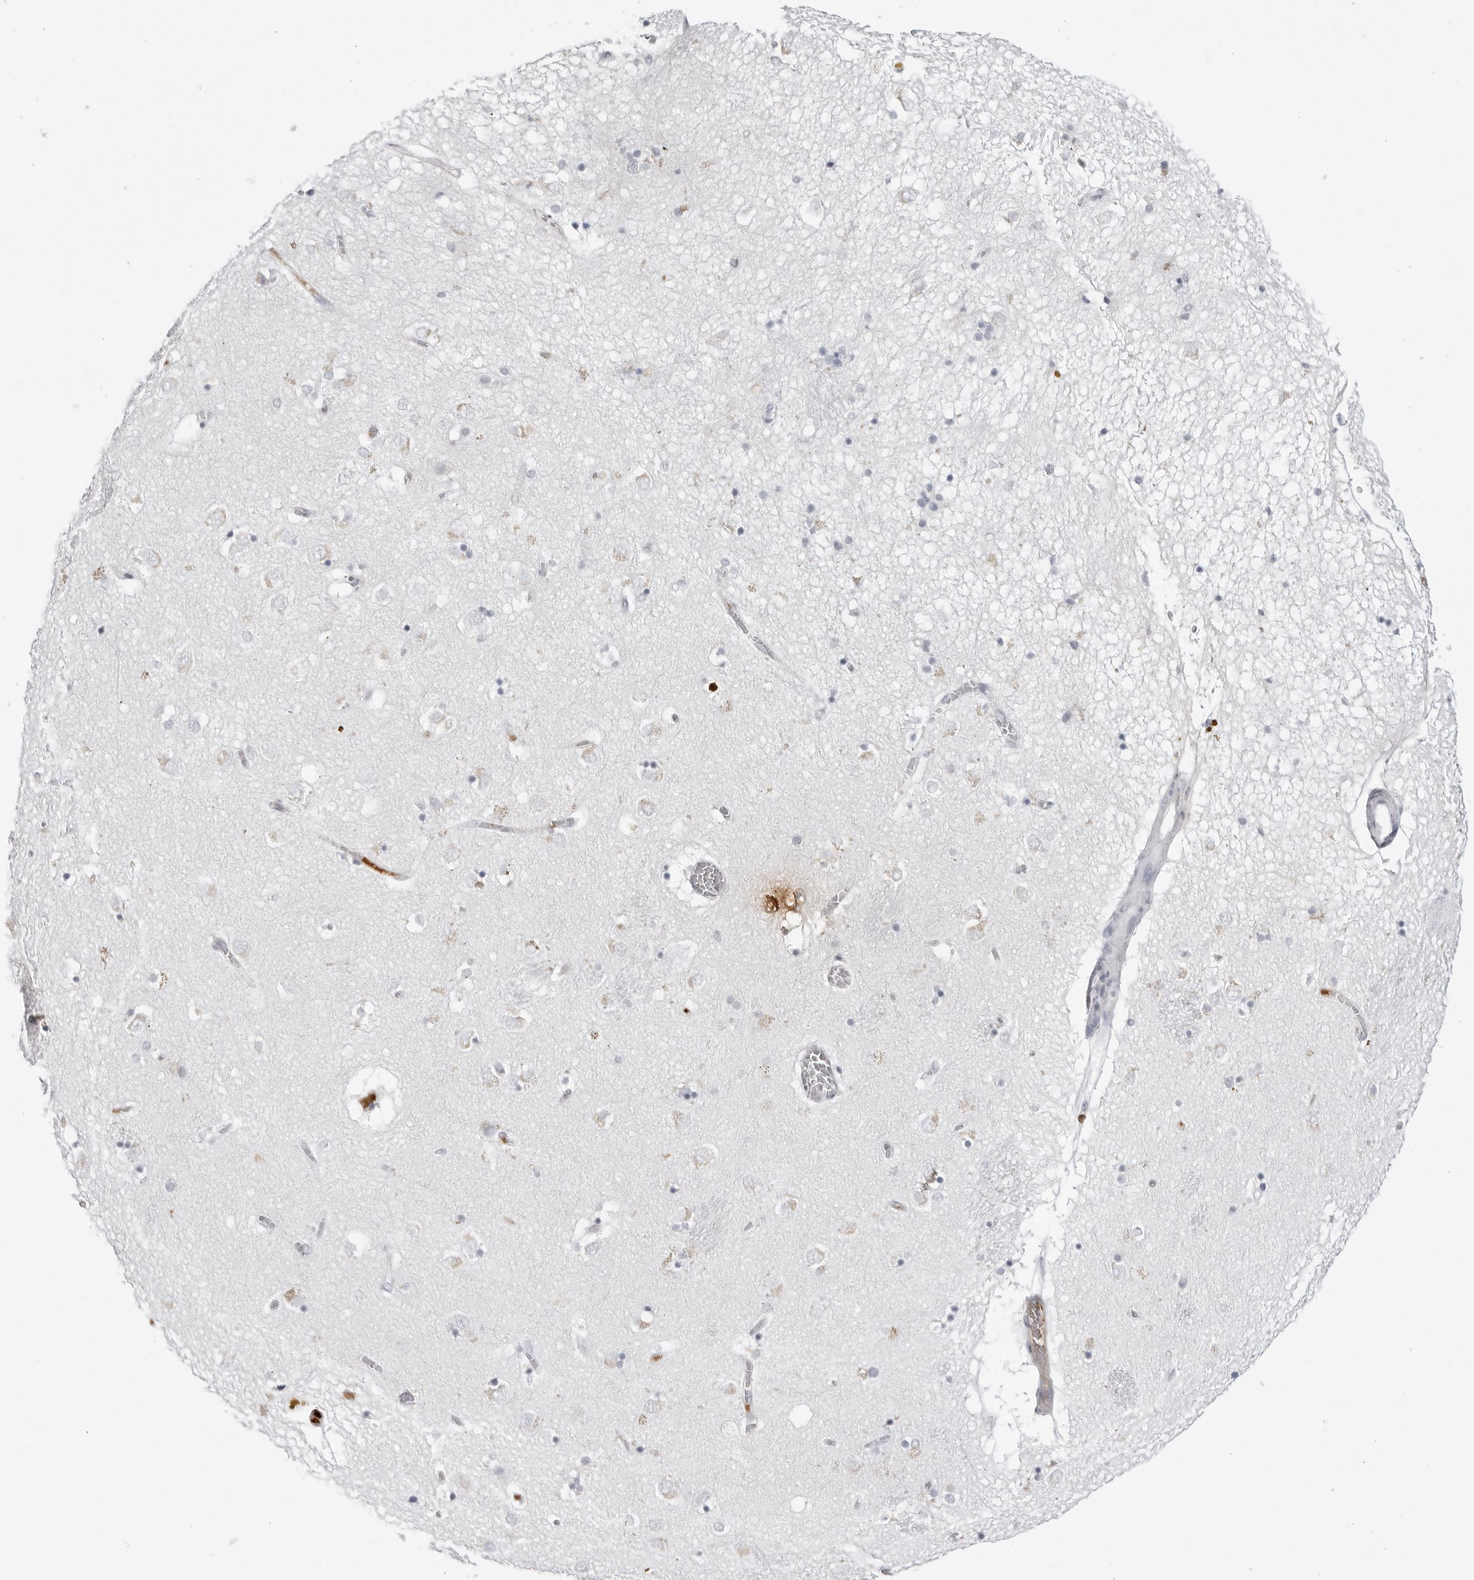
{"staining": {"intensity": "negative", "quantity": "none", "location": "none"}, "tissue": "caudate", "cell_type": "Glial cells", "image_type": "normal", "snomed": [{"axis": "morphology", "description": "Normal tissue, NOS"}, {"axis": "topography", "description": "Lateral ventricle wall"}], "caption": "IHC of normal caudate reveals no expression in glial cells. (Stains: DAB immunohistochemistry with hematoxylin counter stain, Microscopy: brightfield microscopy at high magnification).", "gene": "SERPINF2", "patient": {"sex": "male", "age": 70}}